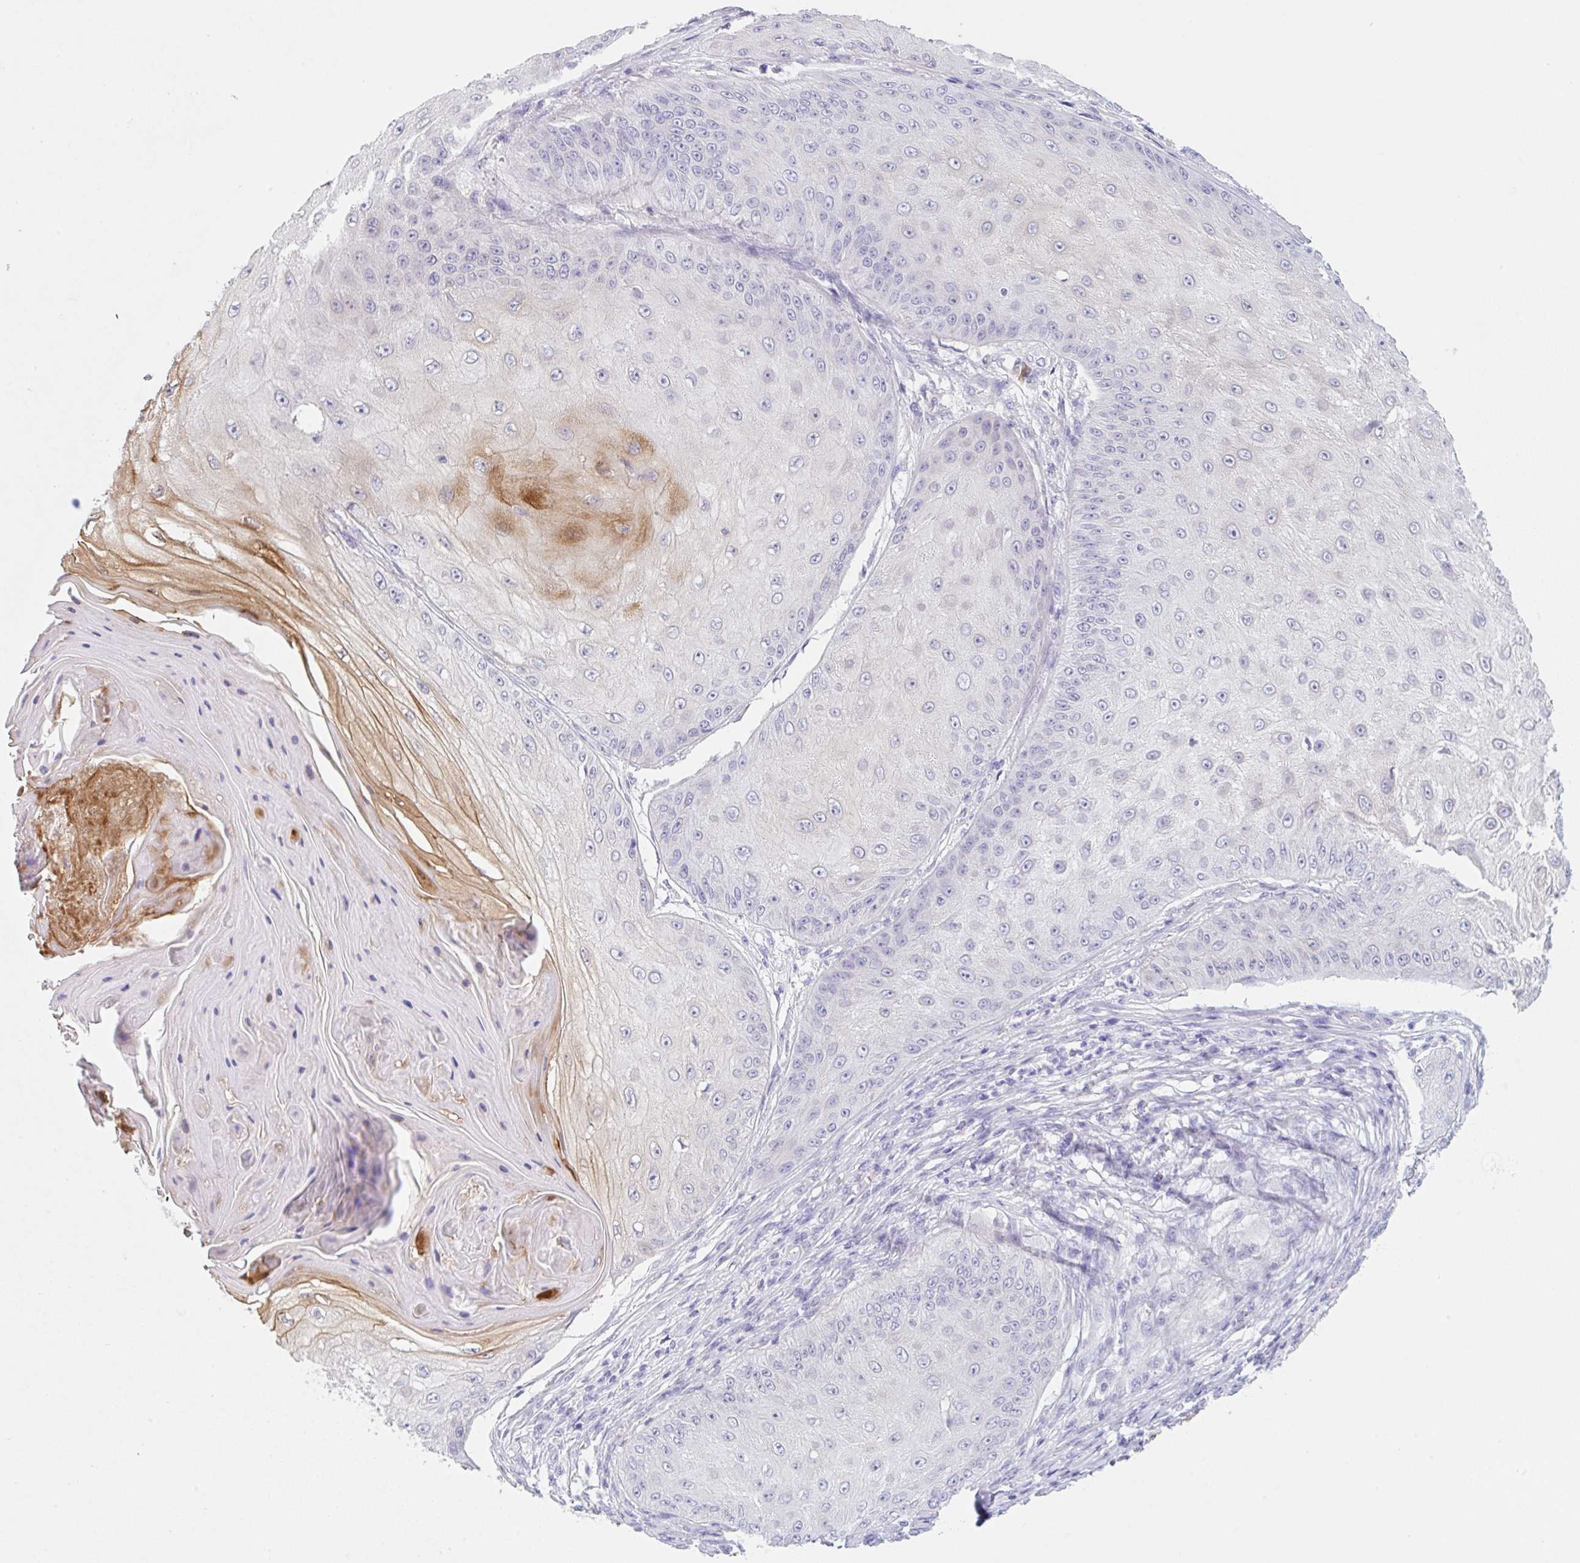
{"staining": {"intensity": "moderate", "quantity": "<25%", "location": "cytoplasmic/membranous"}, "tissue": "skin cancer", "cell_type": "Tumor cells", "image_type": "cancer", "snomed": [{"axis": "morphology", "description": "Squamous cell carcinoma, NOS"}, {"axis": "topography", "description": "Skin"}], "caption": "Immunohistochemistry (IHC) of squamous cell carcinoma (skin) reveals low levels of moderate cytoplasmic/membranous staining in approximately <25% of tumor cells.", "gene": "KLK8", "patient": {"sex": "male", "age": 70}}